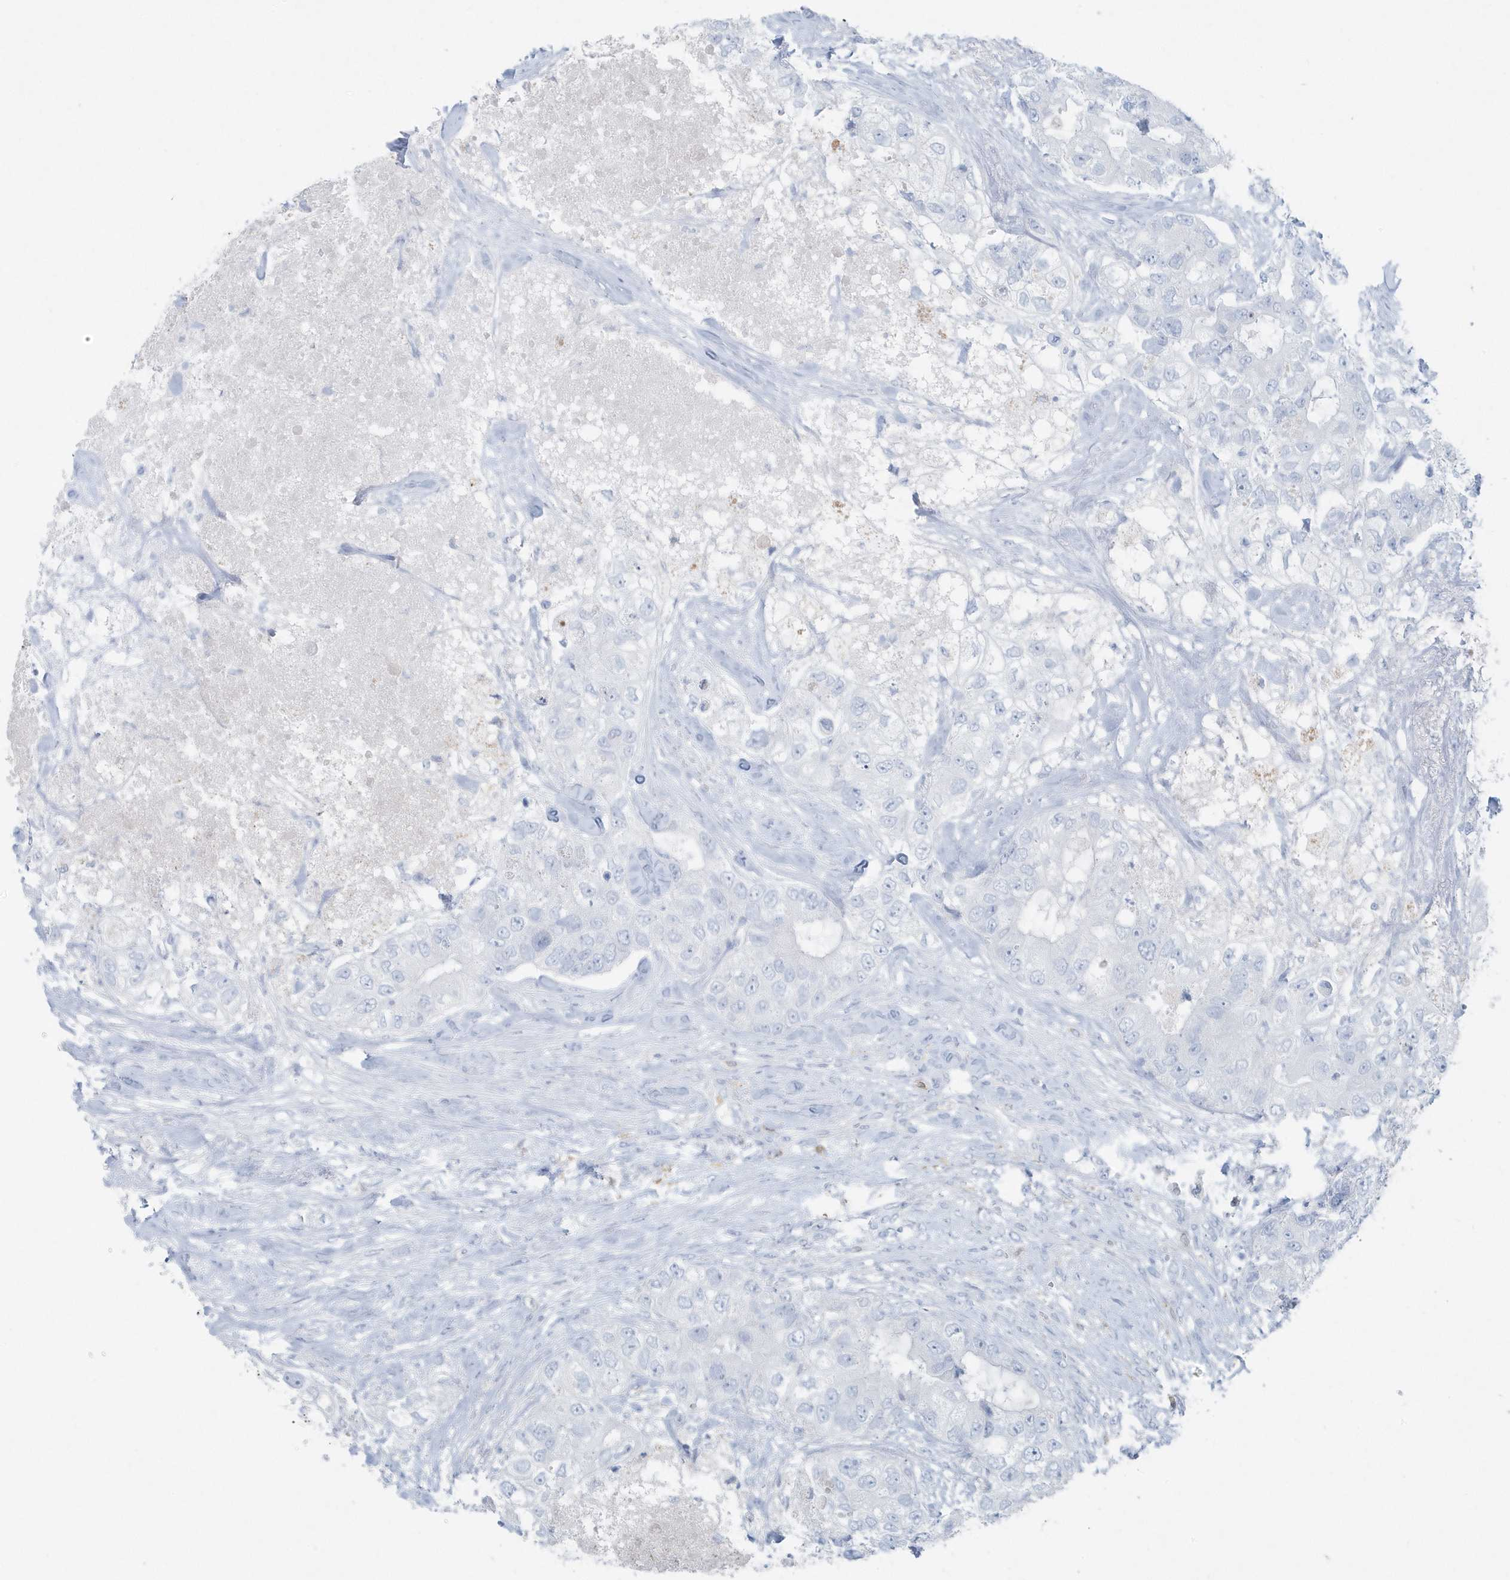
{"staining": {"intensity": "negative", "quantity": "none", "location": "none"}, "tissue": "breast cancer", "cell_type": "Tumor cells", "image_type": "cancer", "snomed": [{"axis": "morphology", "description": "Duct carcinoma"}, {"axis": "topography", "description": "Breast"}], "caption": "Immunohistochemistry (IHC) photomicrograph of neoplastic tissue: breast infiltrating ductal carcinoma stained with DAB (3,3'-diaminobenzidine) displays no significant protein staining in tumor cells.", "gene": "FAM98A", "patient": {"sex": "female", "age": 62}}